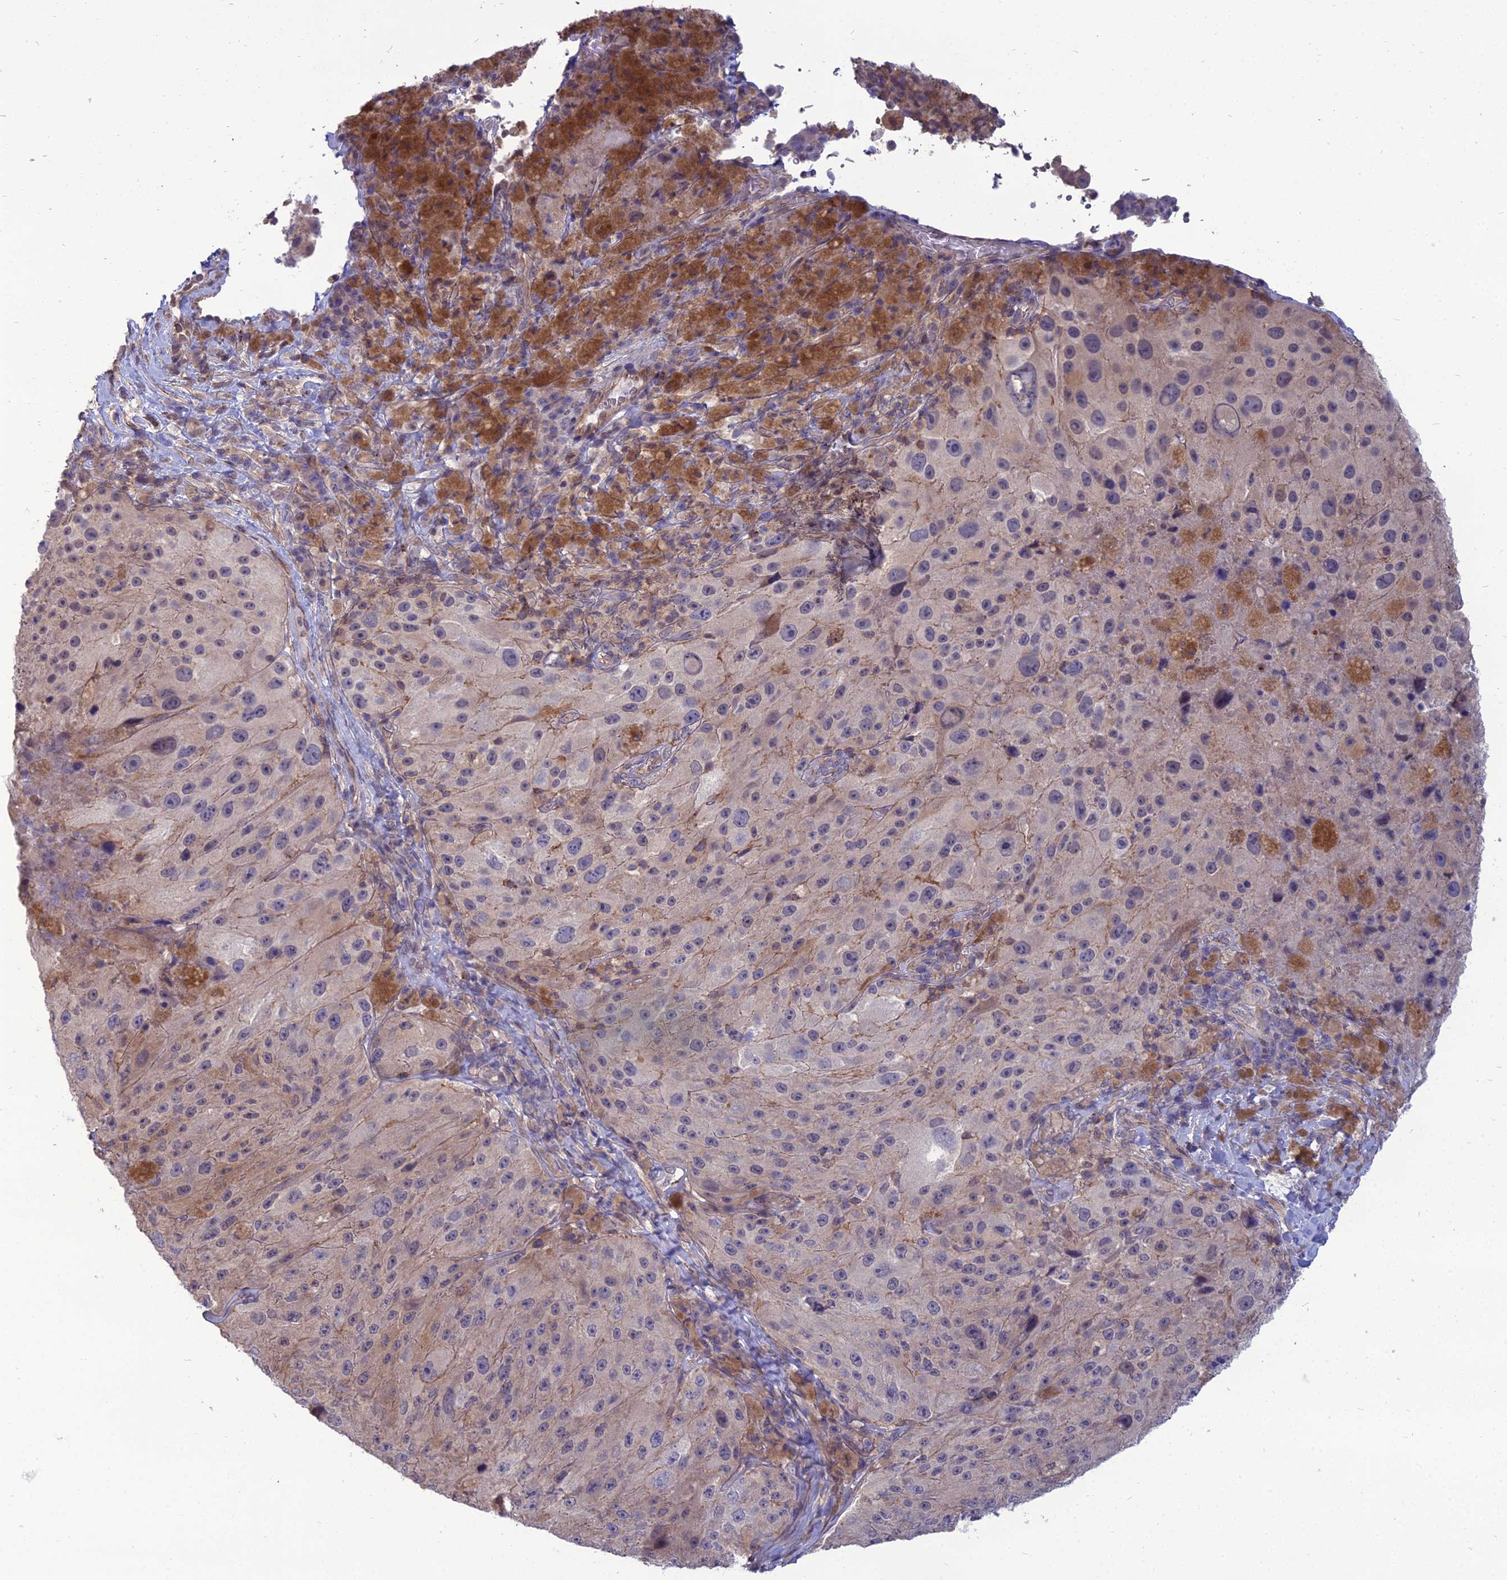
{"staining": {"intensity": "negative", "quantity": "none", "location": "none"}, "tissue": "melanoma", "cell_type": "Tumor cells", "image_type": "cancer", "snomed": [{"axis": "morphology", "description": "Malignant melanoma, Metastatic site"}, {"axis": "topography", "description": "Lymph node"}], "caption": "Immunohistochemistry (IHC) histopathology image of human malignant melanoma (metastatic site) stained for a protein (brown), which shows no positivity in tumor cells.", "gene": "OPA3", "patient": {"sex": "male", "age": 62}}